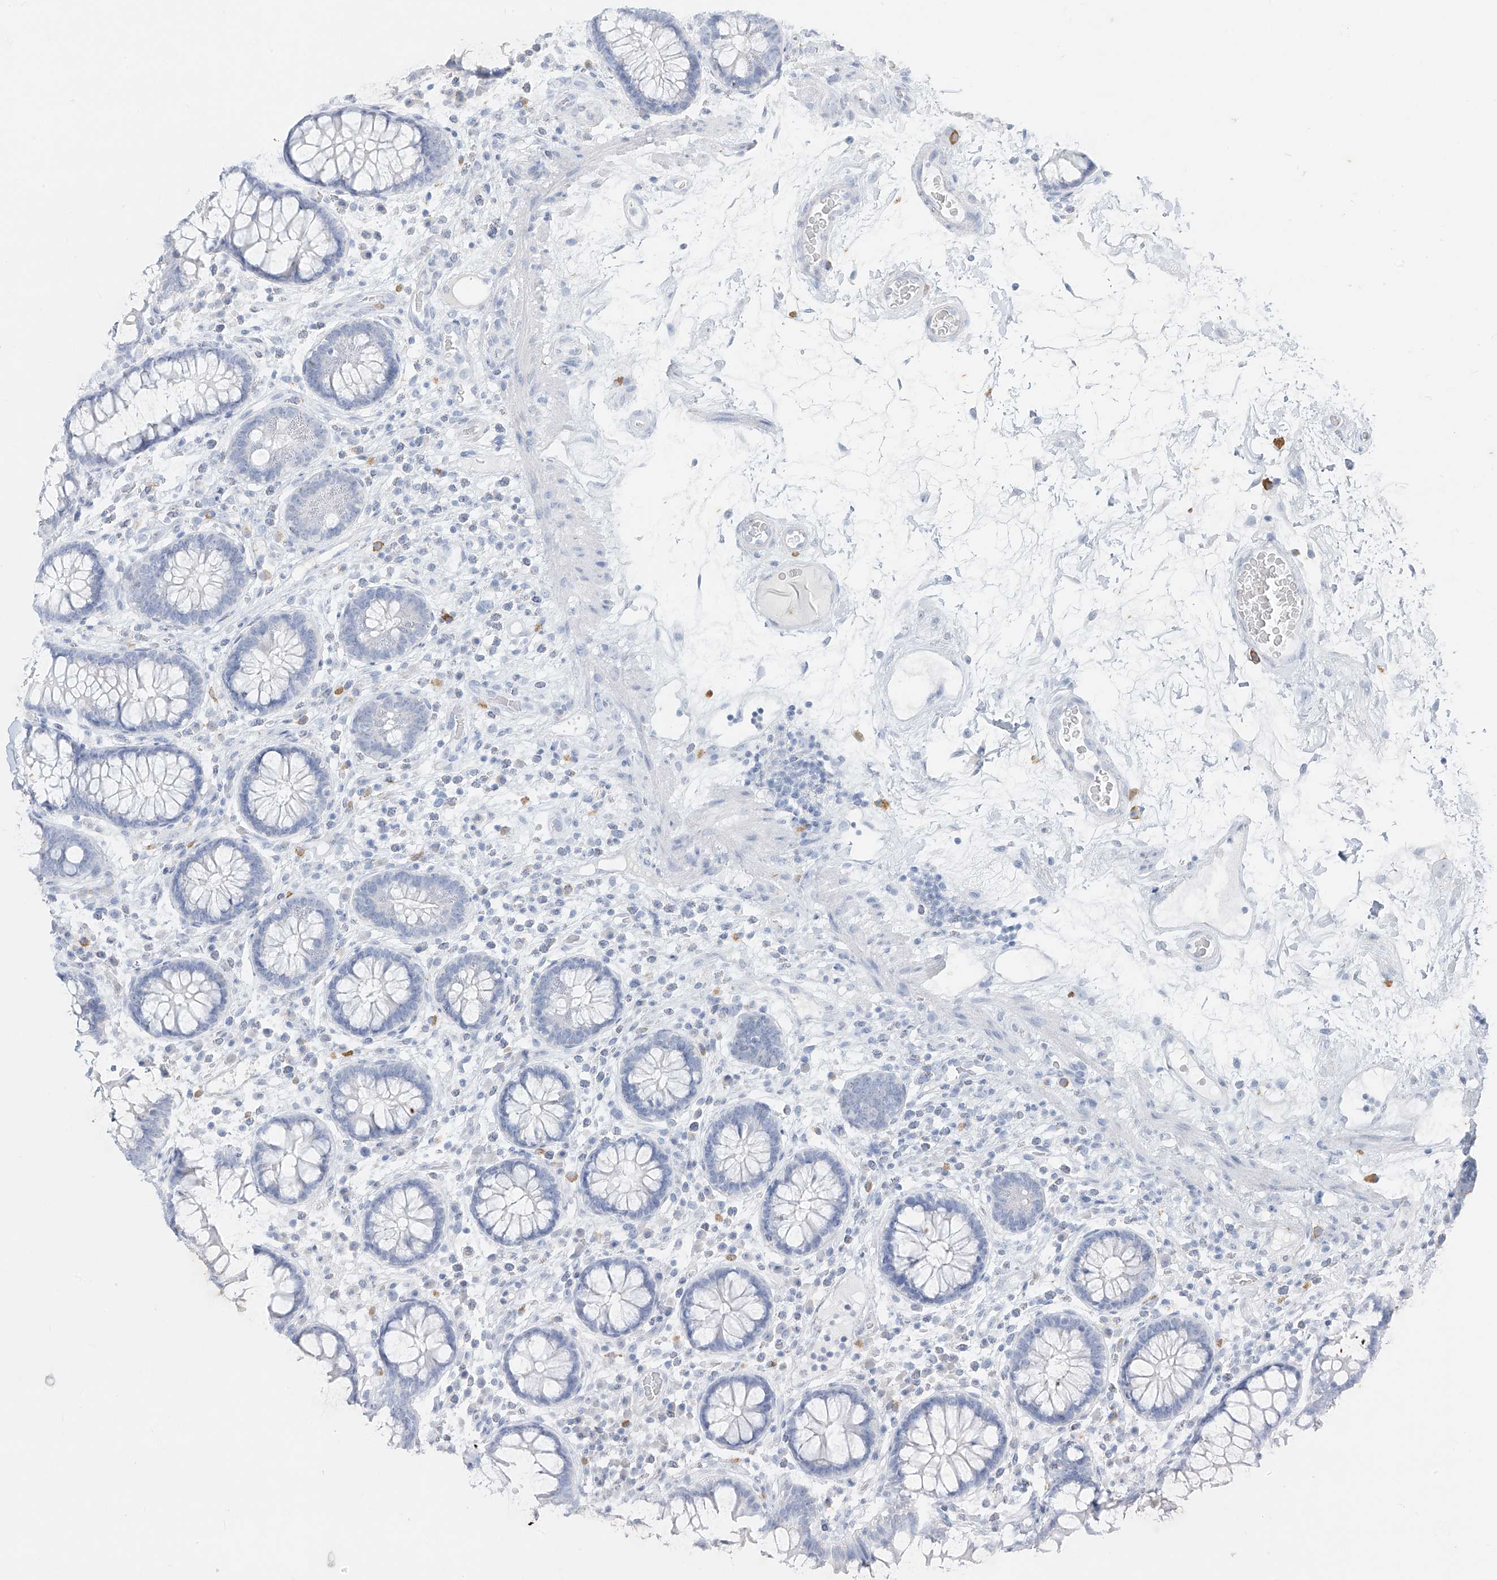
{"staining": {"intensity": "negative", "quantity": "none", "location": "none"}, "tissue": "colon", "cell_type": "Endothelial cells", "image_type": "normal", "snomed": [{"axis": "morphology", "description": "Normal tissue, NOS"}, {"axis": "topography", "description": "Colon"}], "caption": "Colon stained for a protein using IHC reveals no staining endothelial cells.", "gene": "CX3CR1", "patient": {"sex": "female", "age": 79}}